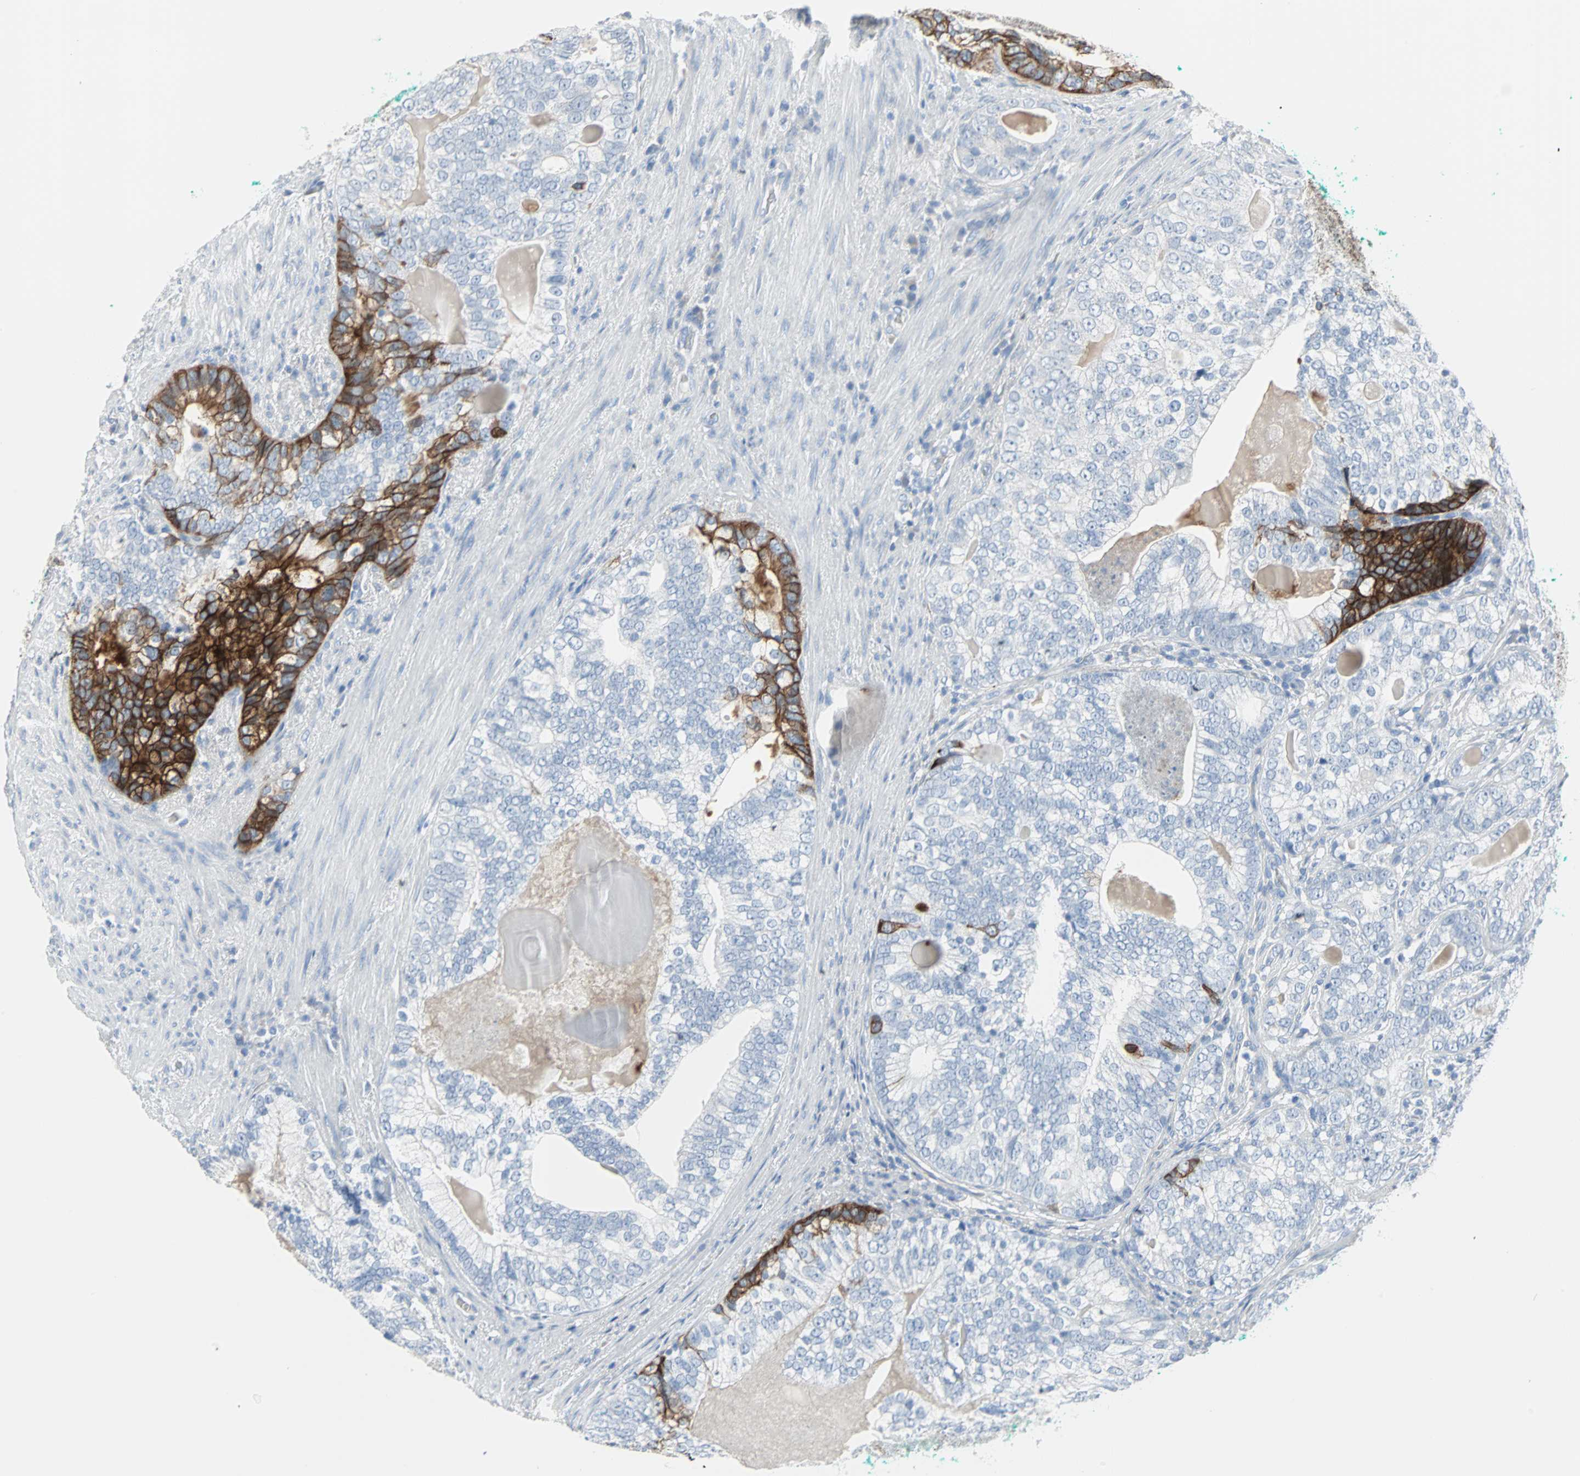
{"staining": {"intensity": "strong", "quantity": "<25%", "location": "cytoplasmic/membranous"}, "tissue": "prostate cancer", "cell_type": "Tumor cells", "image_type": "cancer", "snomed": [{"axis": "morphology", "description": "Adenocarcinoma, High grade"}, {"axis": "topography", "description": "Prostate"}], "caption": "Prostate high-grade adenocarcinoma was stained to show a protein in brown. There is medium levels of strong cytoplasmic/membranous staining in approximately <25% of tumor cells.", "gene": "STX1A", "patient": {"sex": "male", "age": 66}}